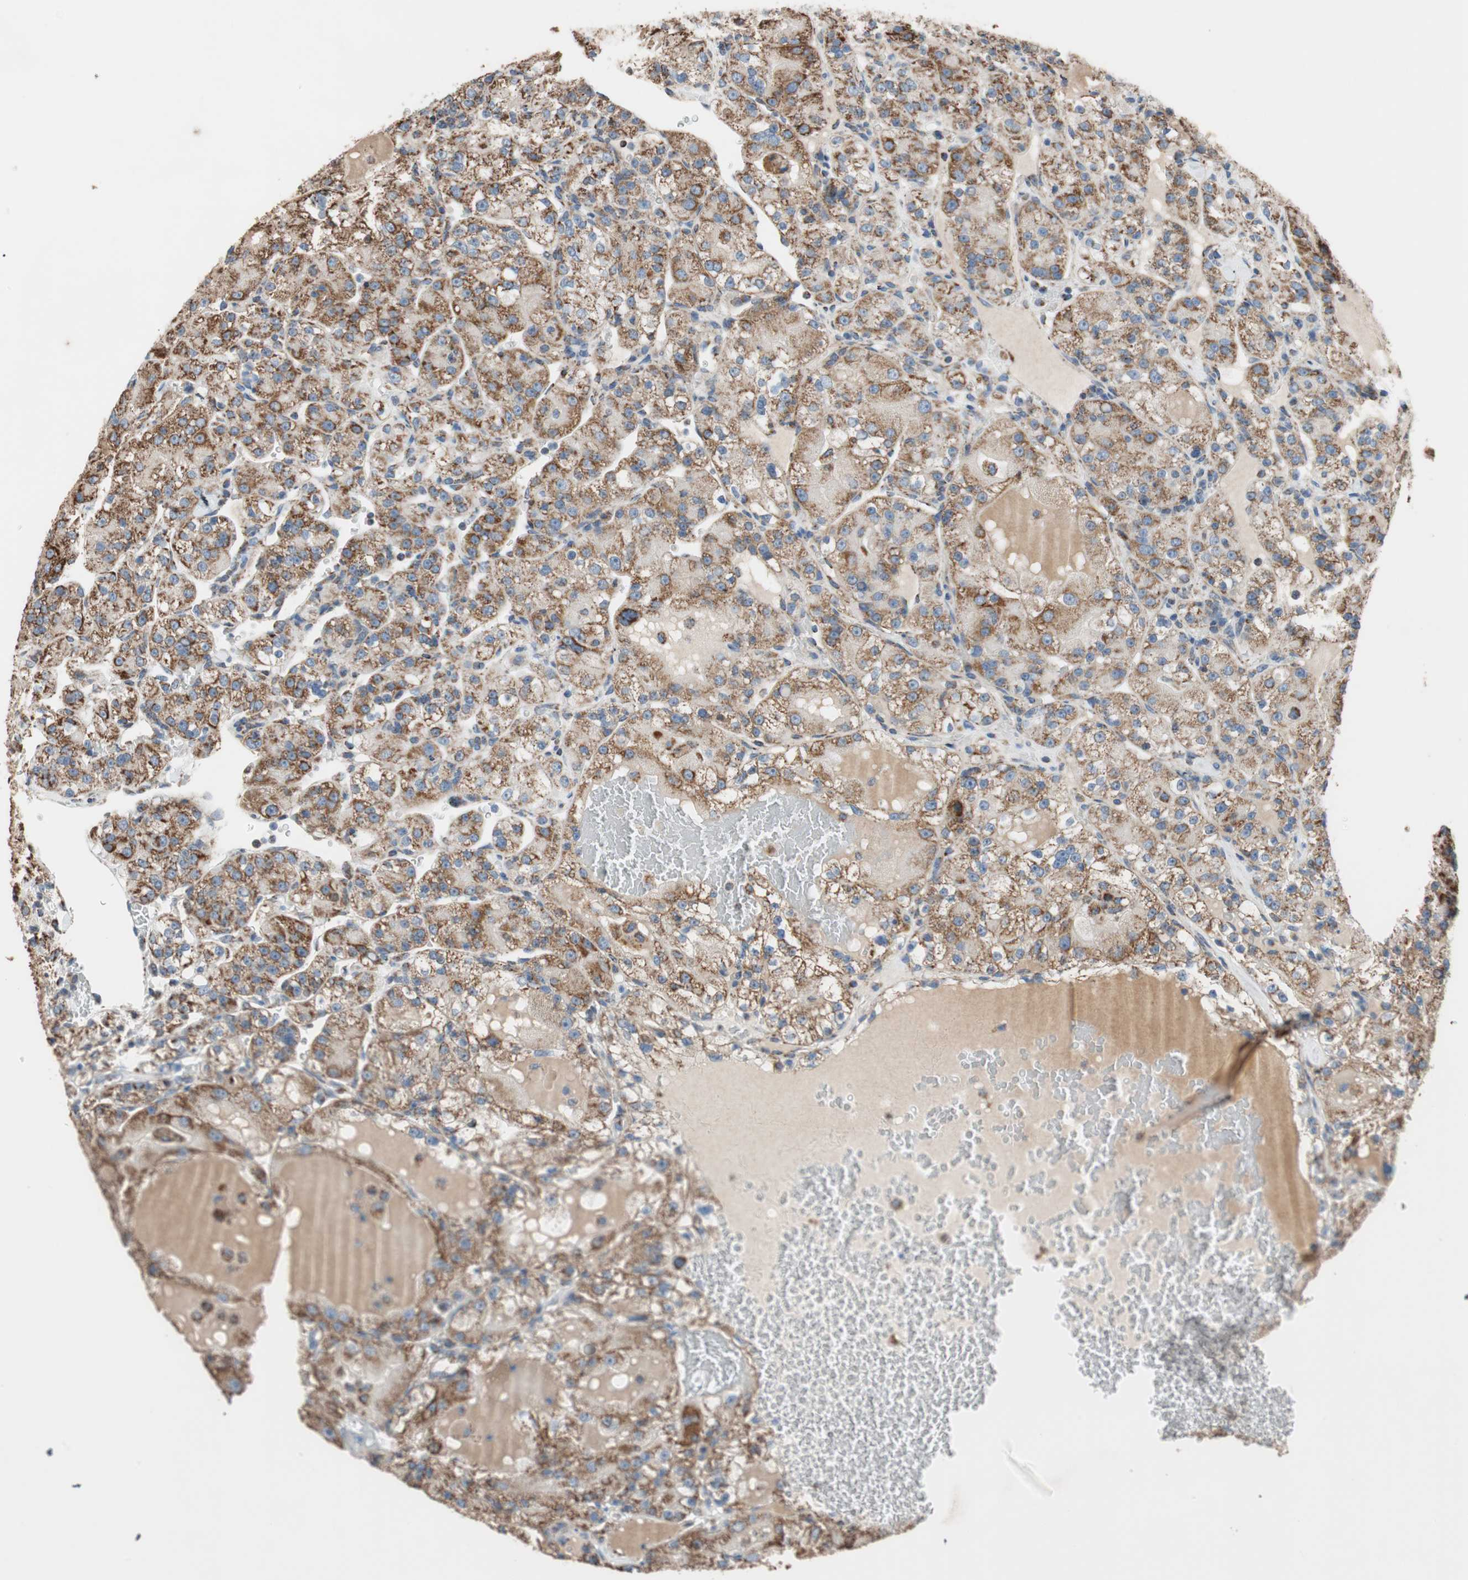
{"staining": {"intensity": "strong", "quantity": ">75%", "location": "cytoplasmic/membranous"}, "tissue": "renal cancer", "cell_type": "Tumor cells", "image_type": "cancer", "snomed": [{"axis": "morphology", "description": "Normal tissue, NOS"}, {"axis": "morphology", "description": "Adenocarcinoma, NOS"}, {"axis": "topography", "description": "Kidney"}], "caption": "Renal cancer was stained to show a protein in brown. There is high levels of strong cytoplasmic/membranous positivity in approximately >75% of tumor cells.", "gene": "PCSK4", "patient": {"sex": "male", "age": 61}}